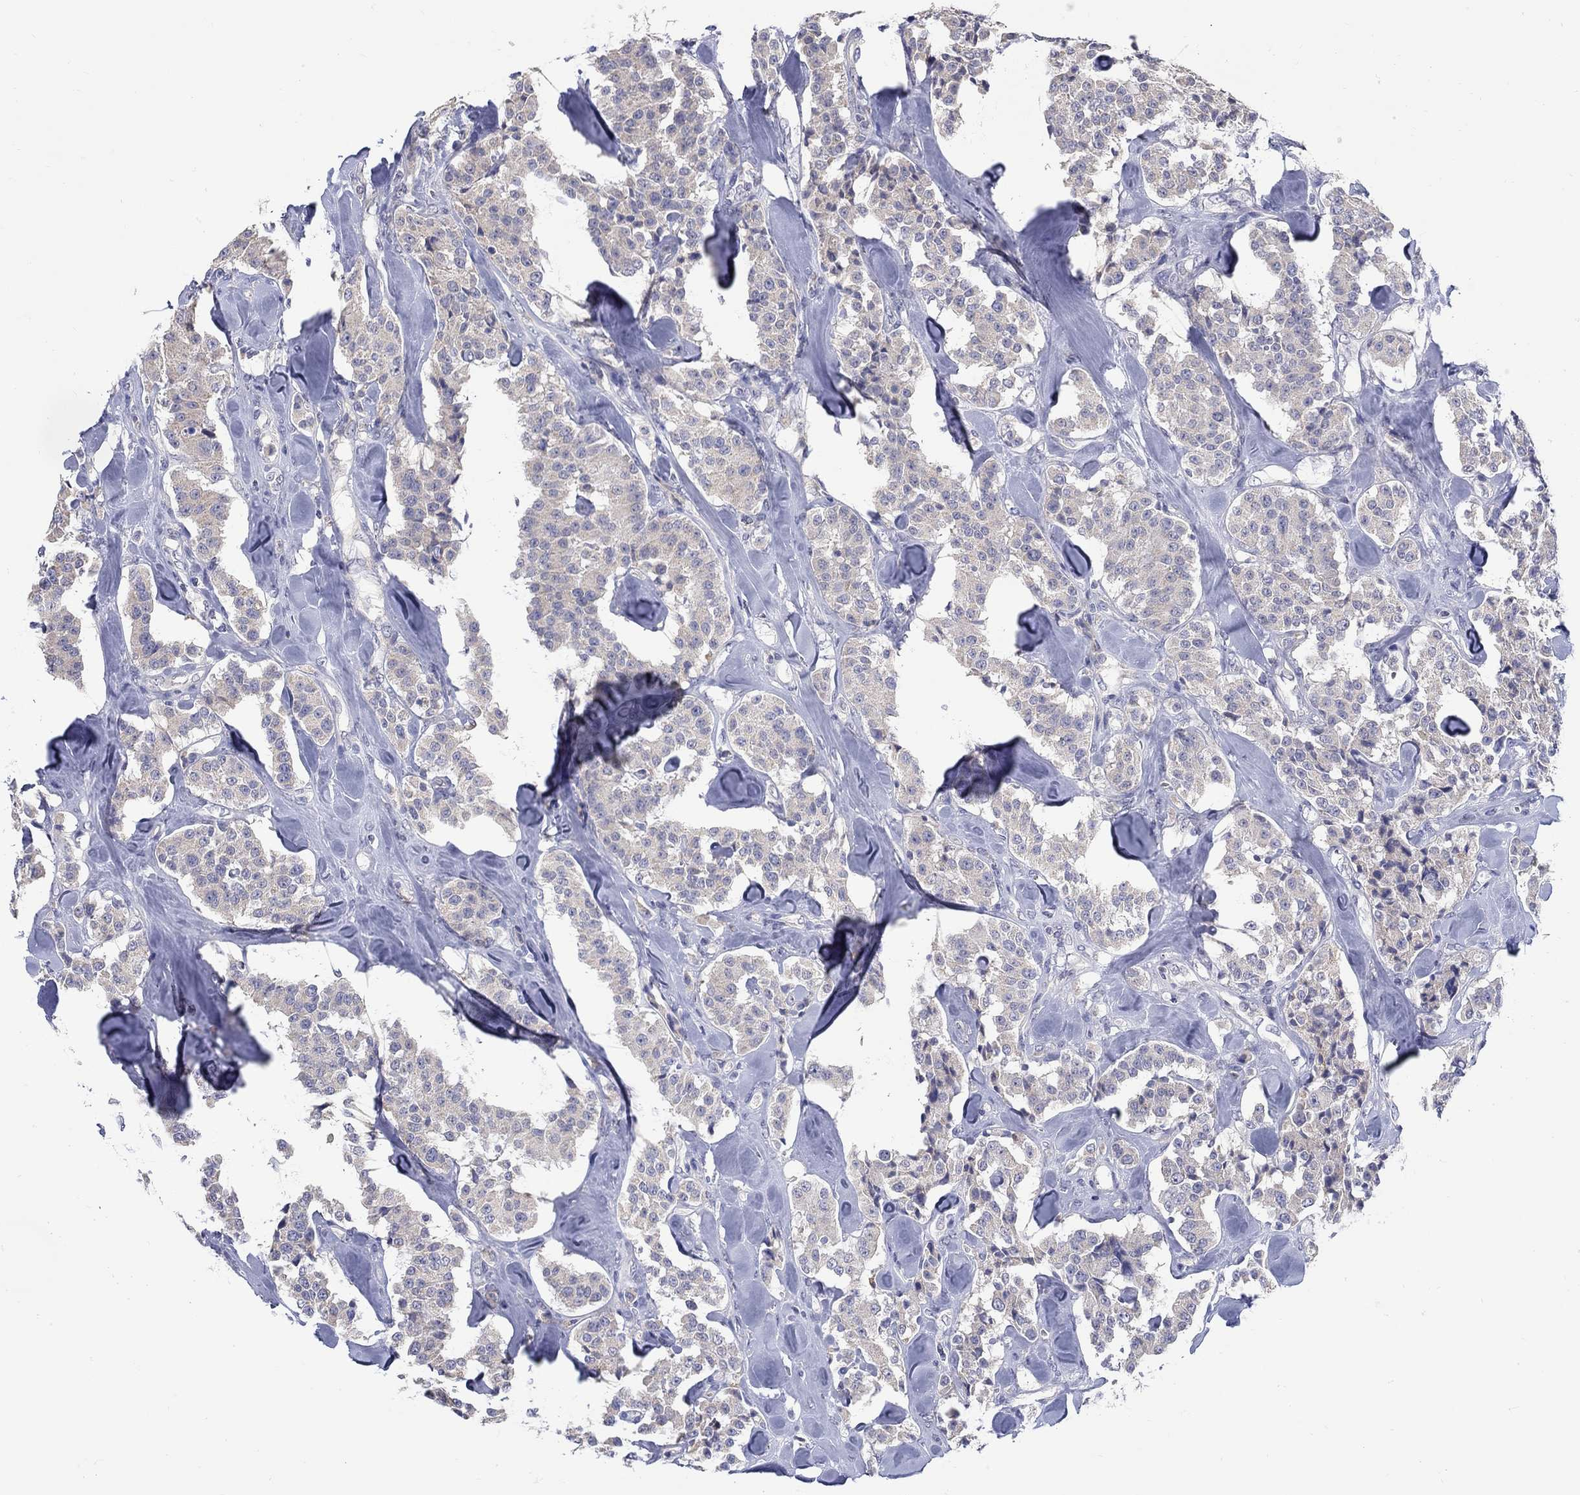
{"staining": {"intensity": "negative", "quantity": "none", "location": "none"}, "tissue": "carcinoid", "cell_type": "Tumor cells", "image_type": "cancer", "snomed": [{"axis": "morphology", "description": "Carcinoid, malignant, NOS"}, {"axis": "topography", "description": "Pancreas"}], "caption": "Protein analysis of carcinoid shows no significant positivity in tumor cells.", "gene": "ABCA4", "patient": {"sex": "male", "age": 41}}